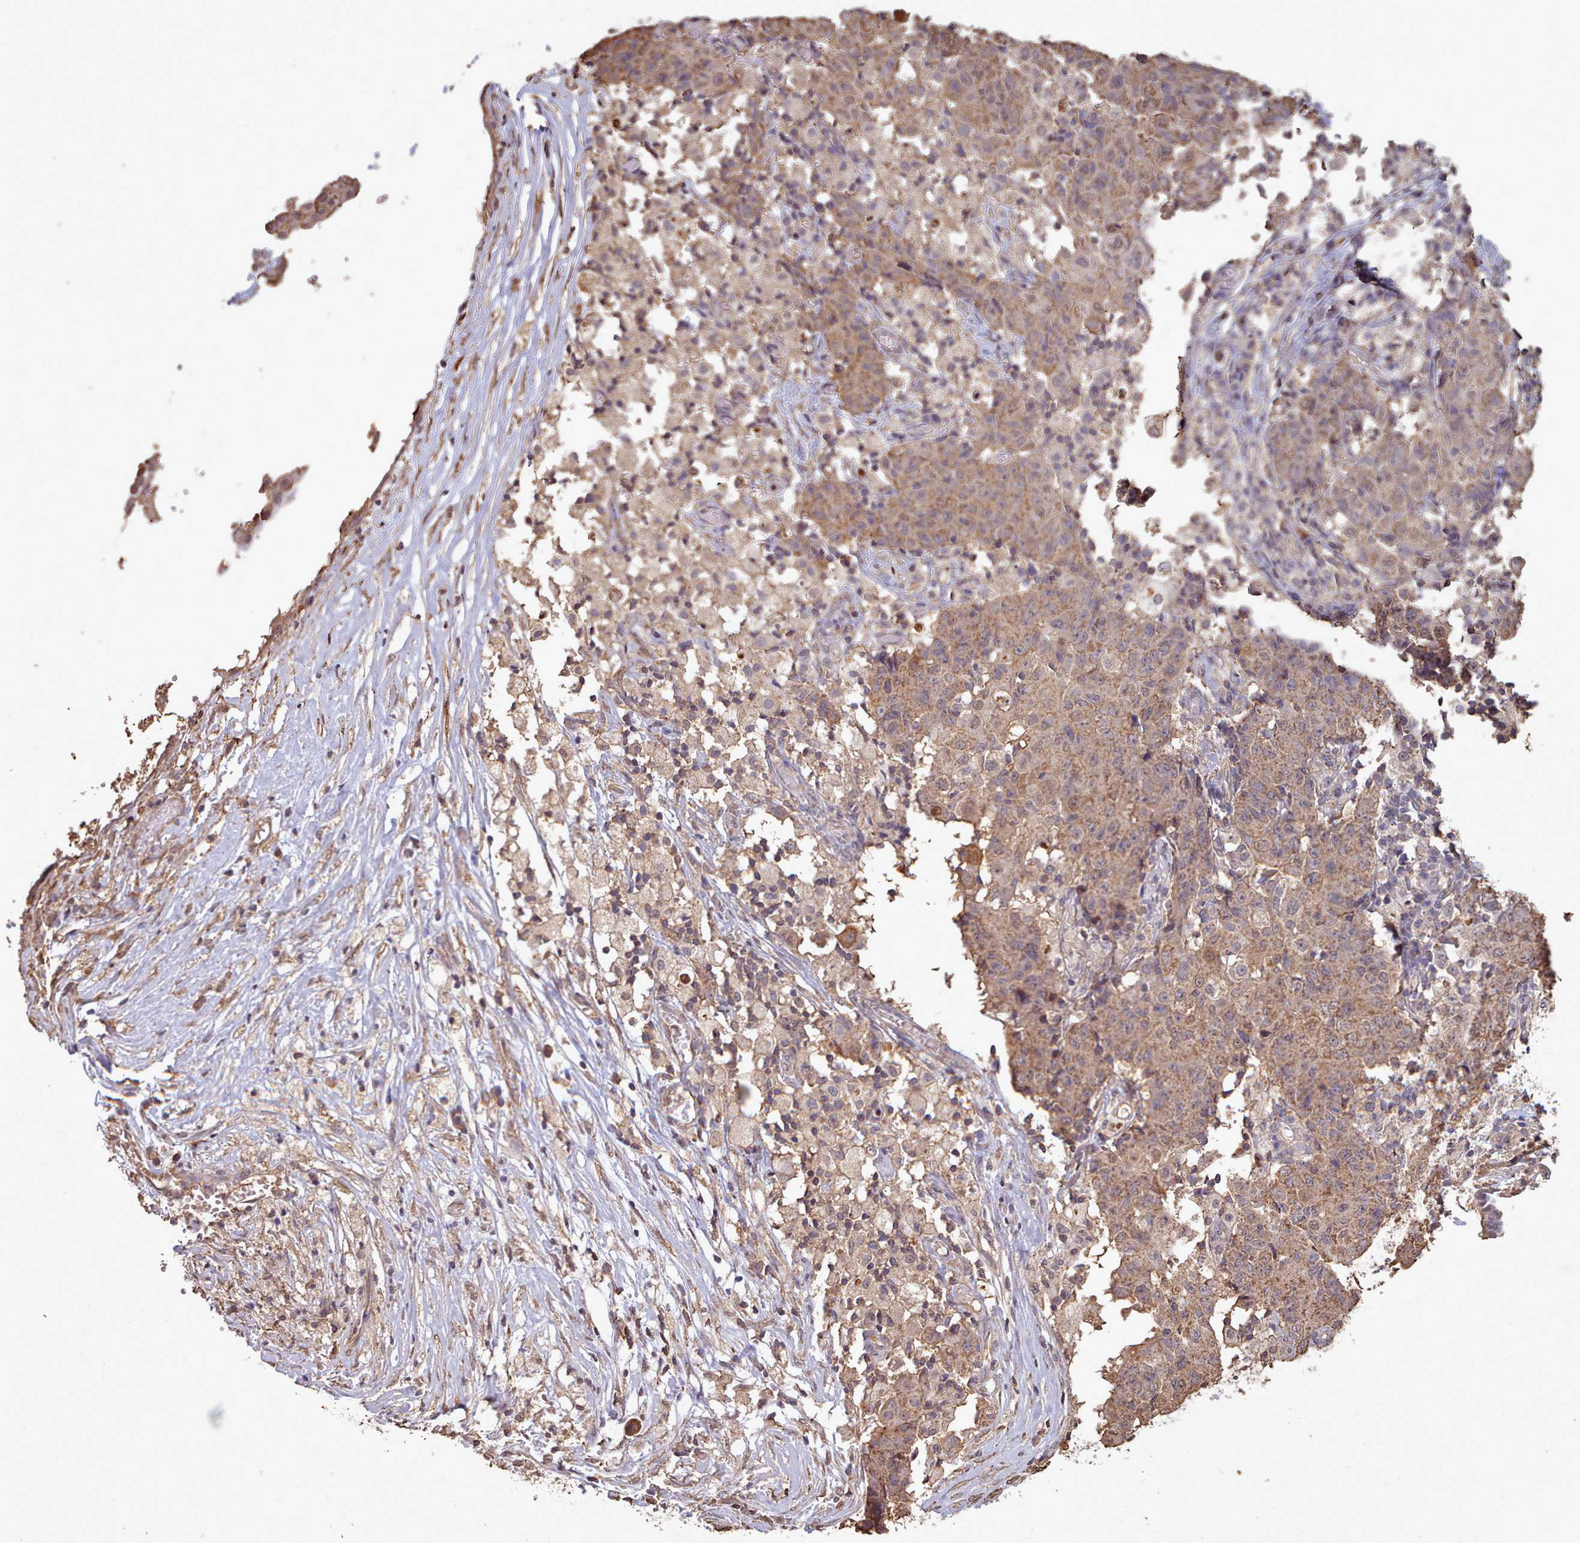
{"staining": {"intensity": "moderate", "quantity": ">75%", "location": "cytoplasmic/membranous"}, "tissue": "ovarian cancer", "cell_type": "Tumor cells", "image_type": "cancer", "snomed": [{"axis": "morphology", "description": "Carcinoma, endometroid"}, {"axis": "topography", "description": "Ovary"}], "caption": "Tumor cells display medium levels of moderate cytoplasmic/membranous positivity in about >75% of cells in endometroid carcinoma (ovarian). The protein of interest is shown in brown color, while the nuclei are stained blue.", "gene": "METRN", "patient": {"sex": "female", "age": 42}}